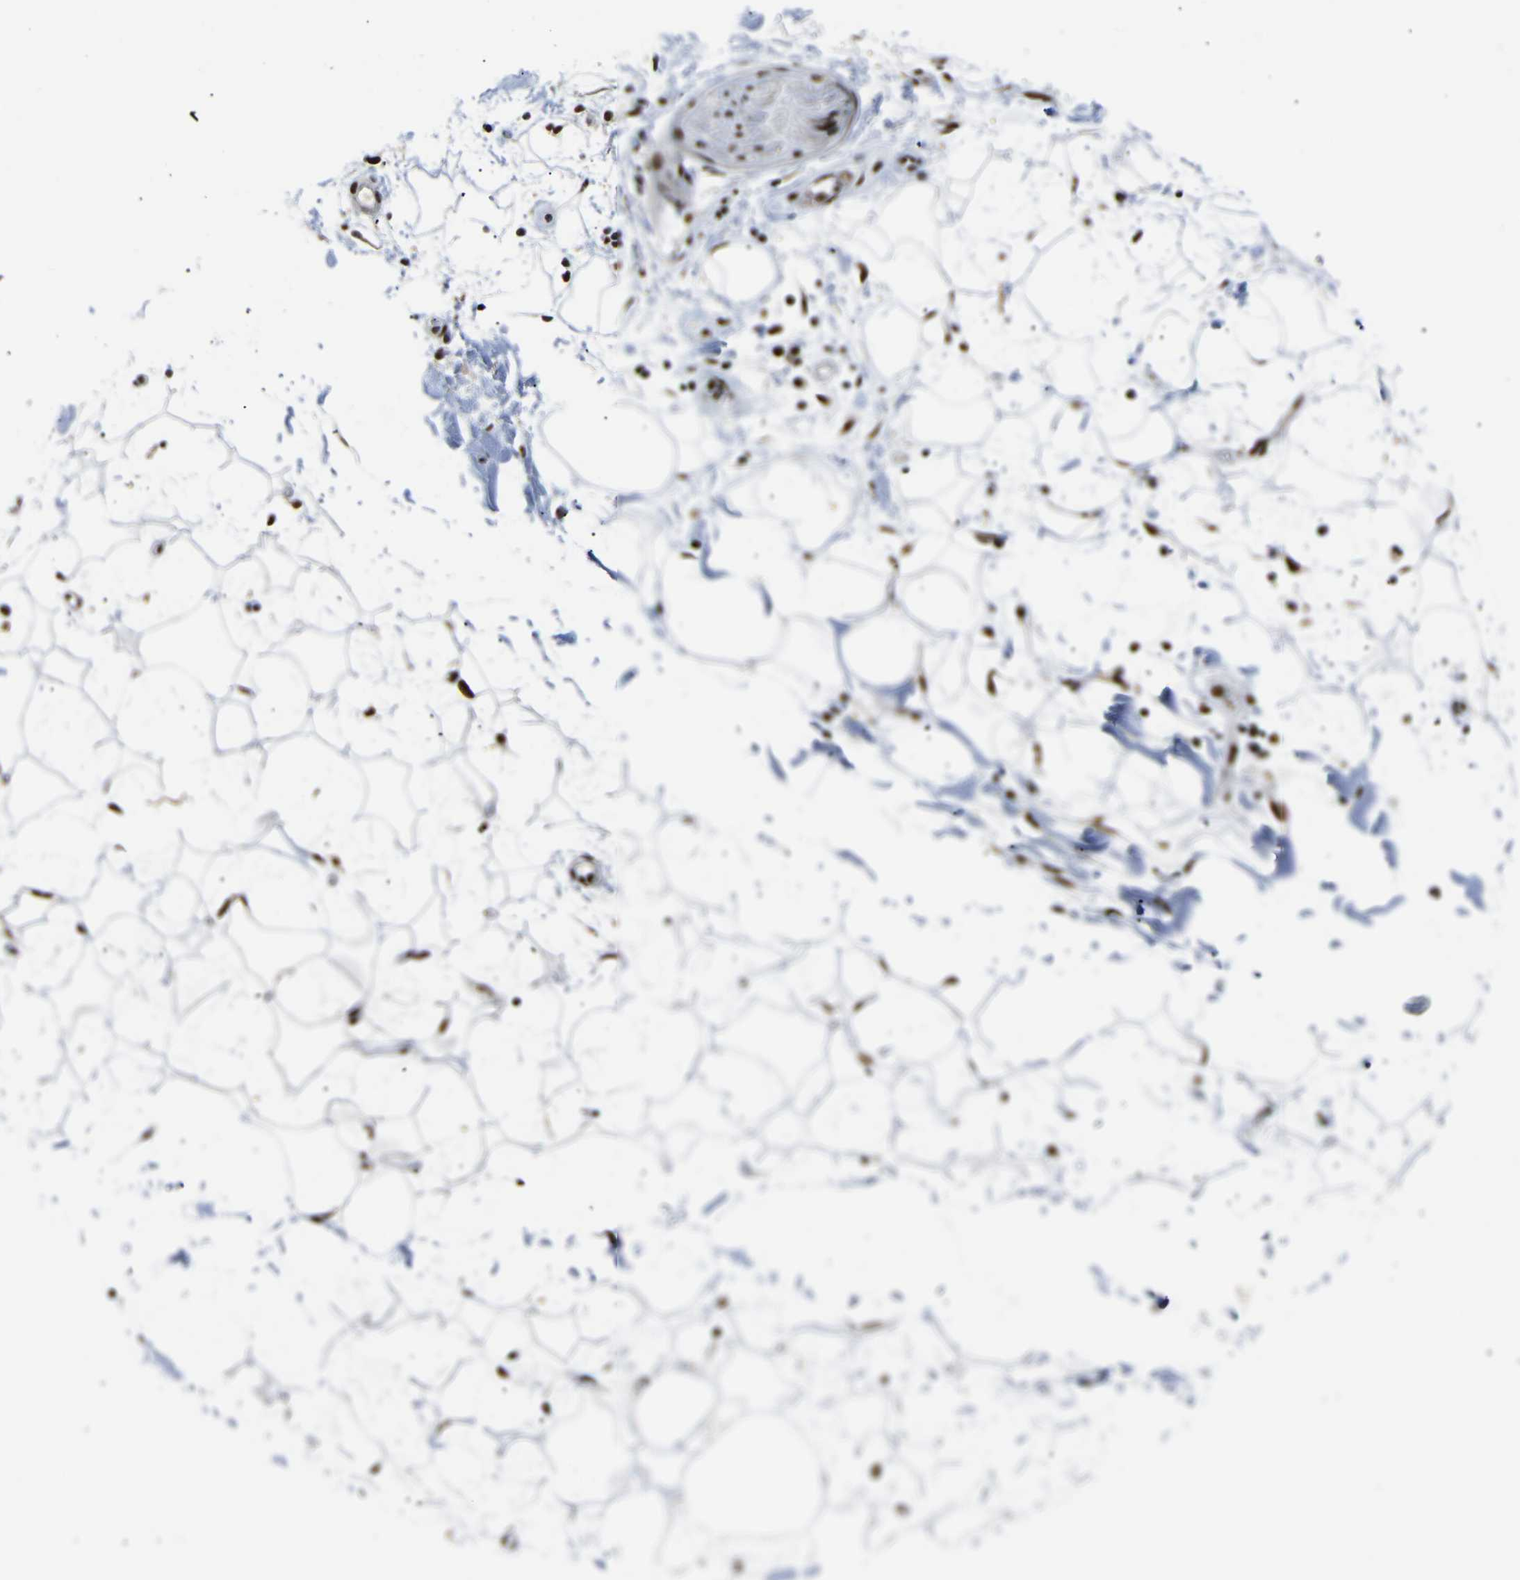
{"staining": {"intensity": "moderate", "quantity": ">75%", "location": "nuclear"}, "tissue": "adipose tissue", "cell_type": "Adipocytes", "image_type": "normal", "snomed": [{"axis": "morphology", "description": "Normal tissue, NOS"}, {"axis": "topography", "description": "Soft tissue"}], "caption": "A brown stain shows moderate nuclear staining of a protein in adipocytes of unremarkable human adipose tissue.", "gene": "SETDB2", "patient": {"sex": "male", "age": 72}}